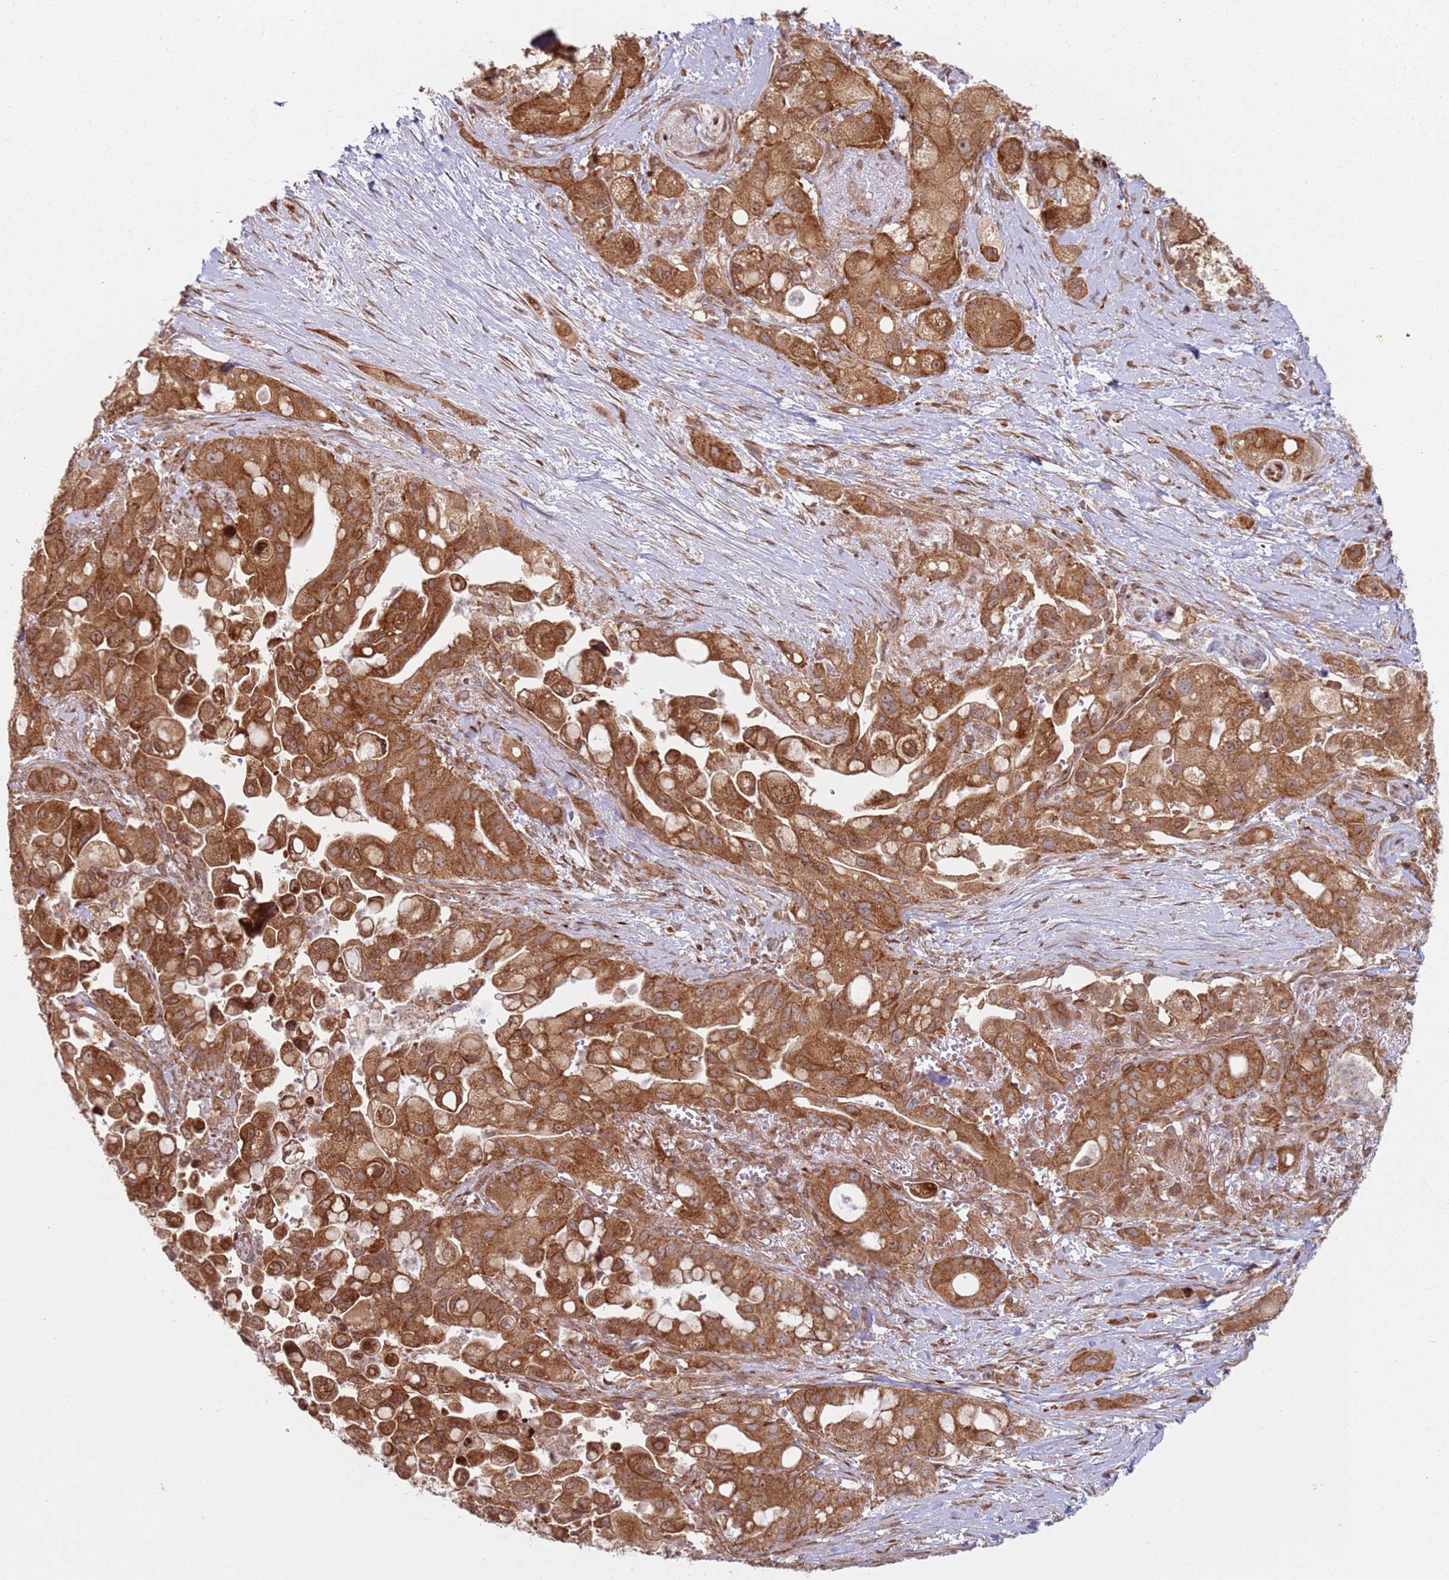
{"staining": {"intensity": "strong", "quantity": ">75%", "location": "cytoplasmic/membranous,nuclear"}, "tissue": "pancreatic cancer", "cell_type": "Tumor cells", "image_type": "cancer", "snomed": [{"axis": "morphology", "description": "Adenocarcinoma, NOS"}, {"axis": "topography", "description": "Pancreas"}], "caption": "Immunohistochemistry staining of pancreatic cancer, which exhibits high levels of strong cytoplasmic/membranous and nuclear expression in approximately >75% of tumor cells indicating strong cytoplasmic/membranous and nuclear protein positivity. The staining was performed using DAB (brown) for protein detection and nuclei were counterstained in hematoxylin (blue).", "gene": "HNRNPLL", "patient": {"sex": "male", "age": 68}}